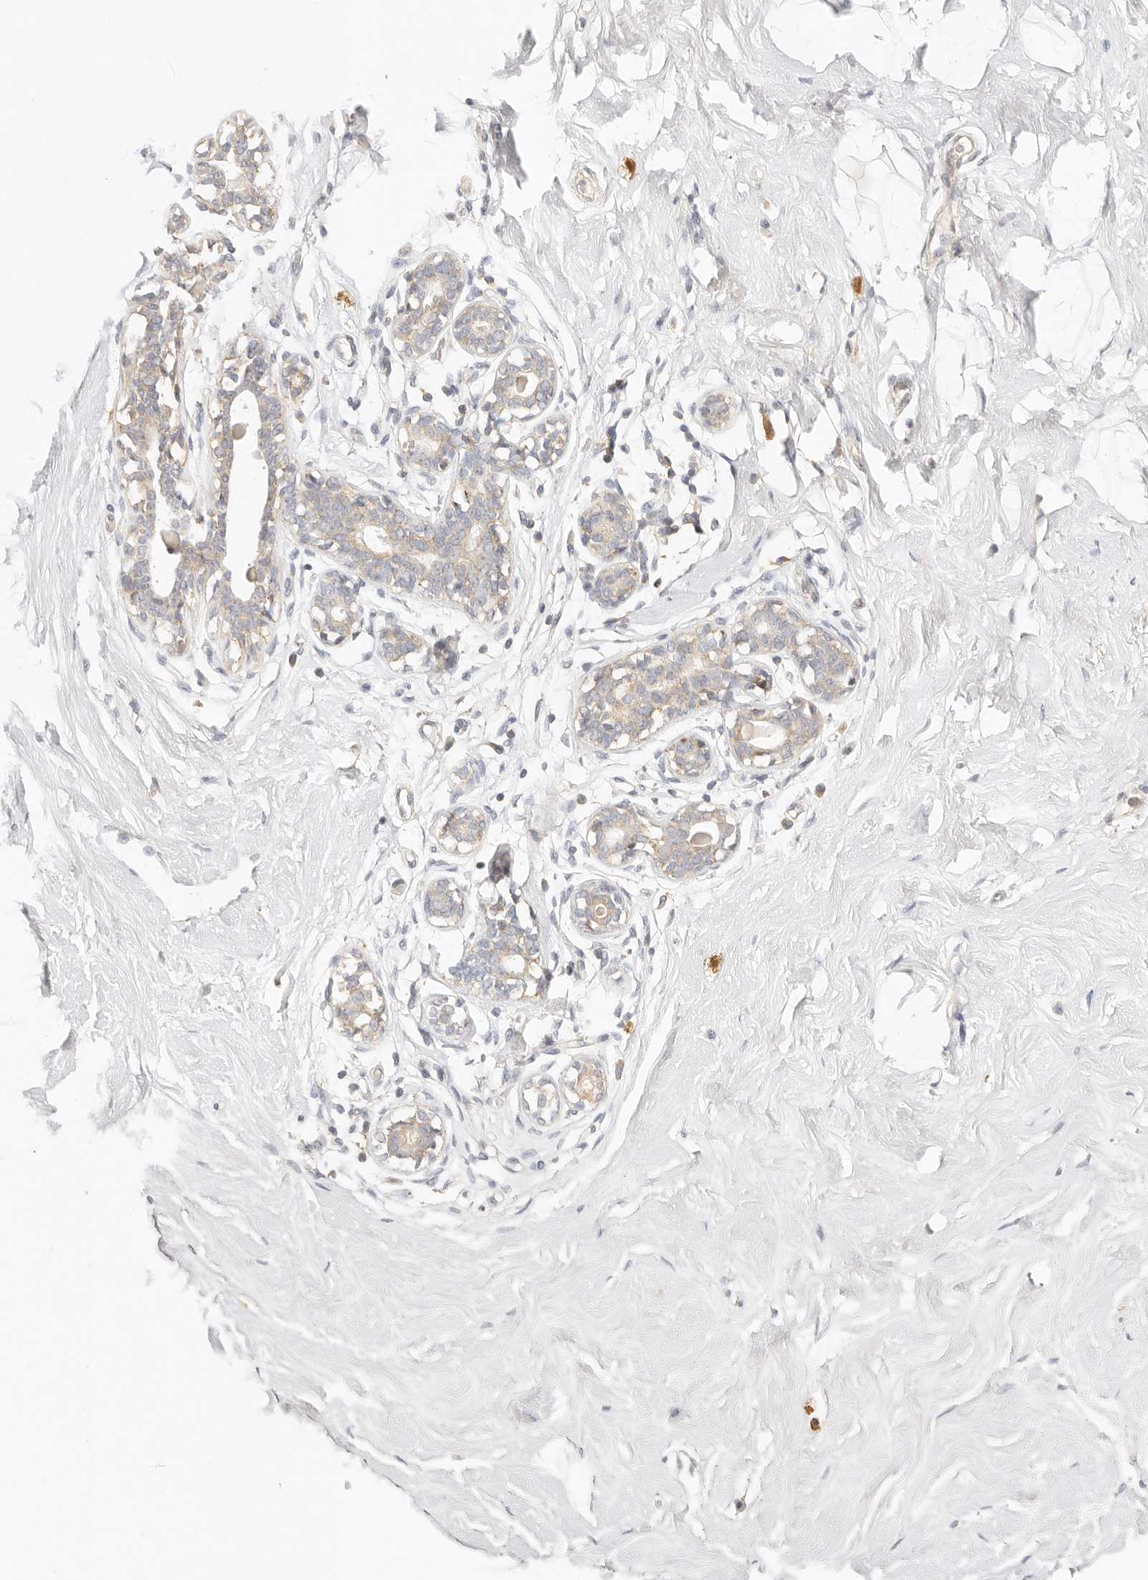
{"staining": {"intensity": "negative", "quantity": "none", "location": "none"}, "tissue": "breast", "cell_type": "Adipocytes", "image_type": "normal", "snomed": [{"axis": "morphology", "description": "Normal tissue, NOS"}, {"axis": "topography", "description": "Breast"}], "caption": "A photomicrograph of human breast is negative for staining in adipocytes. (DAB (3,3'-diaminobenzidine) immunohistochemistry visualized using brightfield microscopy, high magnification).", "gene": "CNMD", "patient": {"sex": "female", "age": 23}}